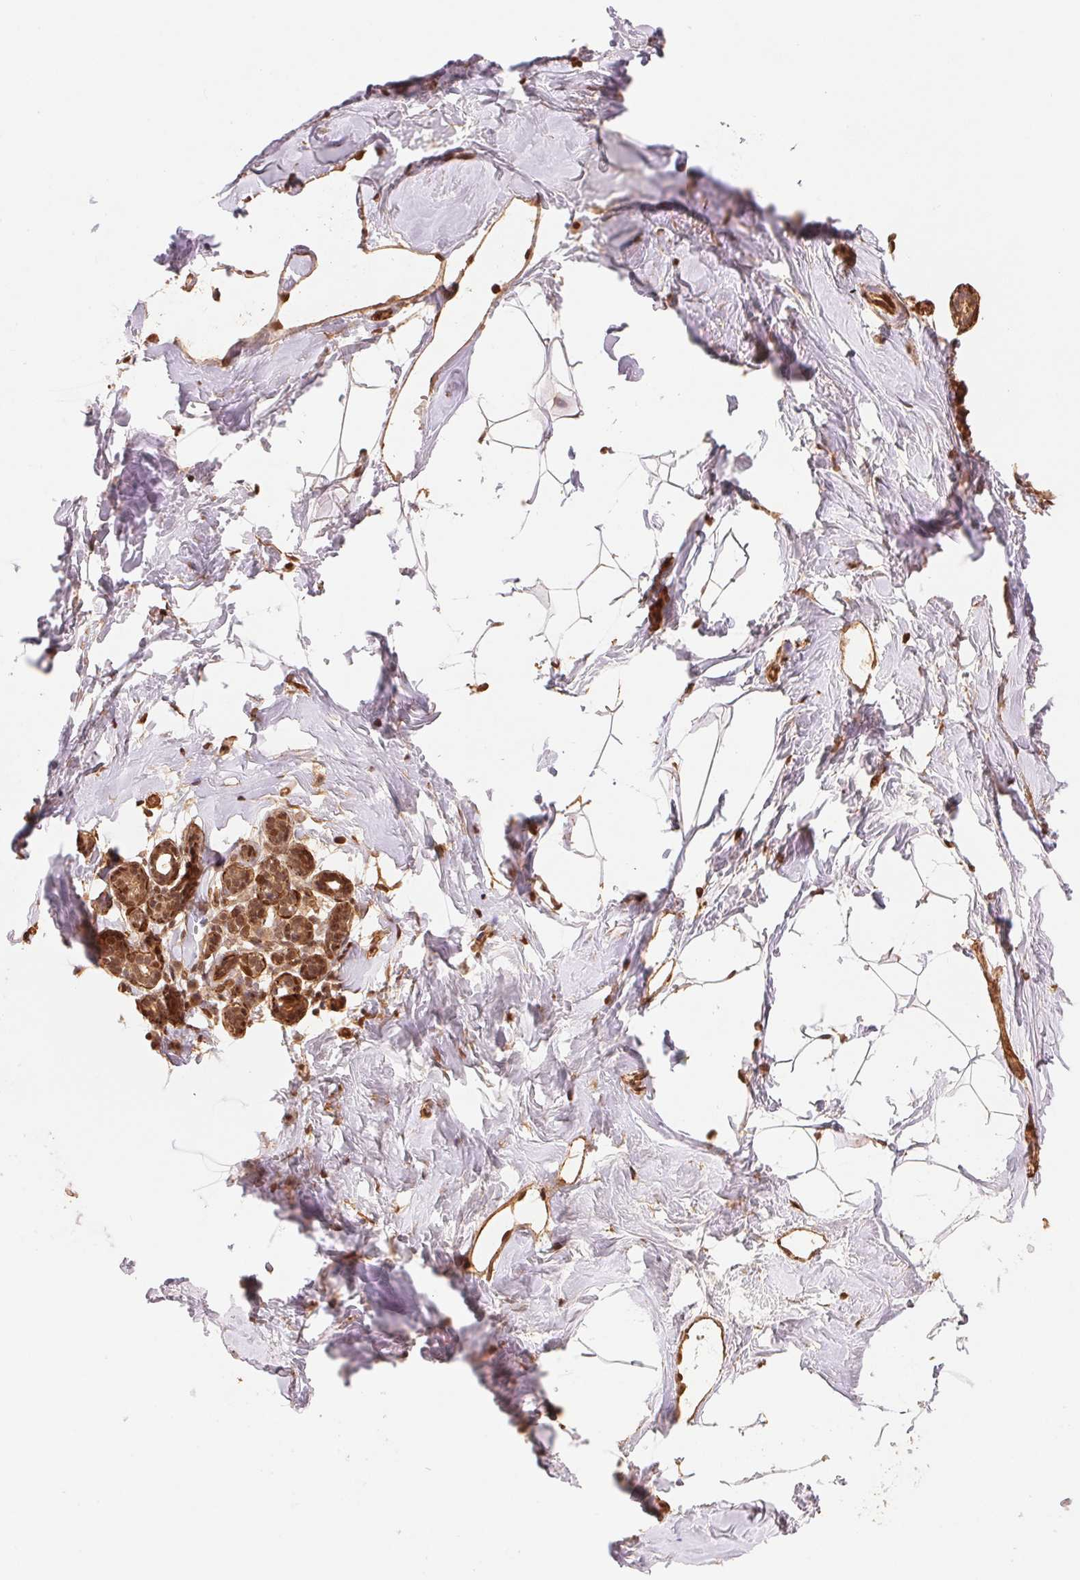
{"staining": {"intensity": "moderate", "quantity": "25%-75%", "location": "nuclear"}, "tissue": "breast", "cell_type": "Adipocytes", "image_type": "normal", "snomed": [{"axis": "morphology", "description": "Normal tissue, NOS"}, {"axis": "topography", "description": "Breast"}], "caption": "Adipocytes demonstrate medium levels of moderate nuclear expression in approximately 25%-75% of cells in normal human breast. The staining was performed using DAB, with brown indicating positive protein expression. Nuclei are stained blue with hematoxylin.", "gene": "TNIP2", "patient": {"sex": "female", "age": 32}}